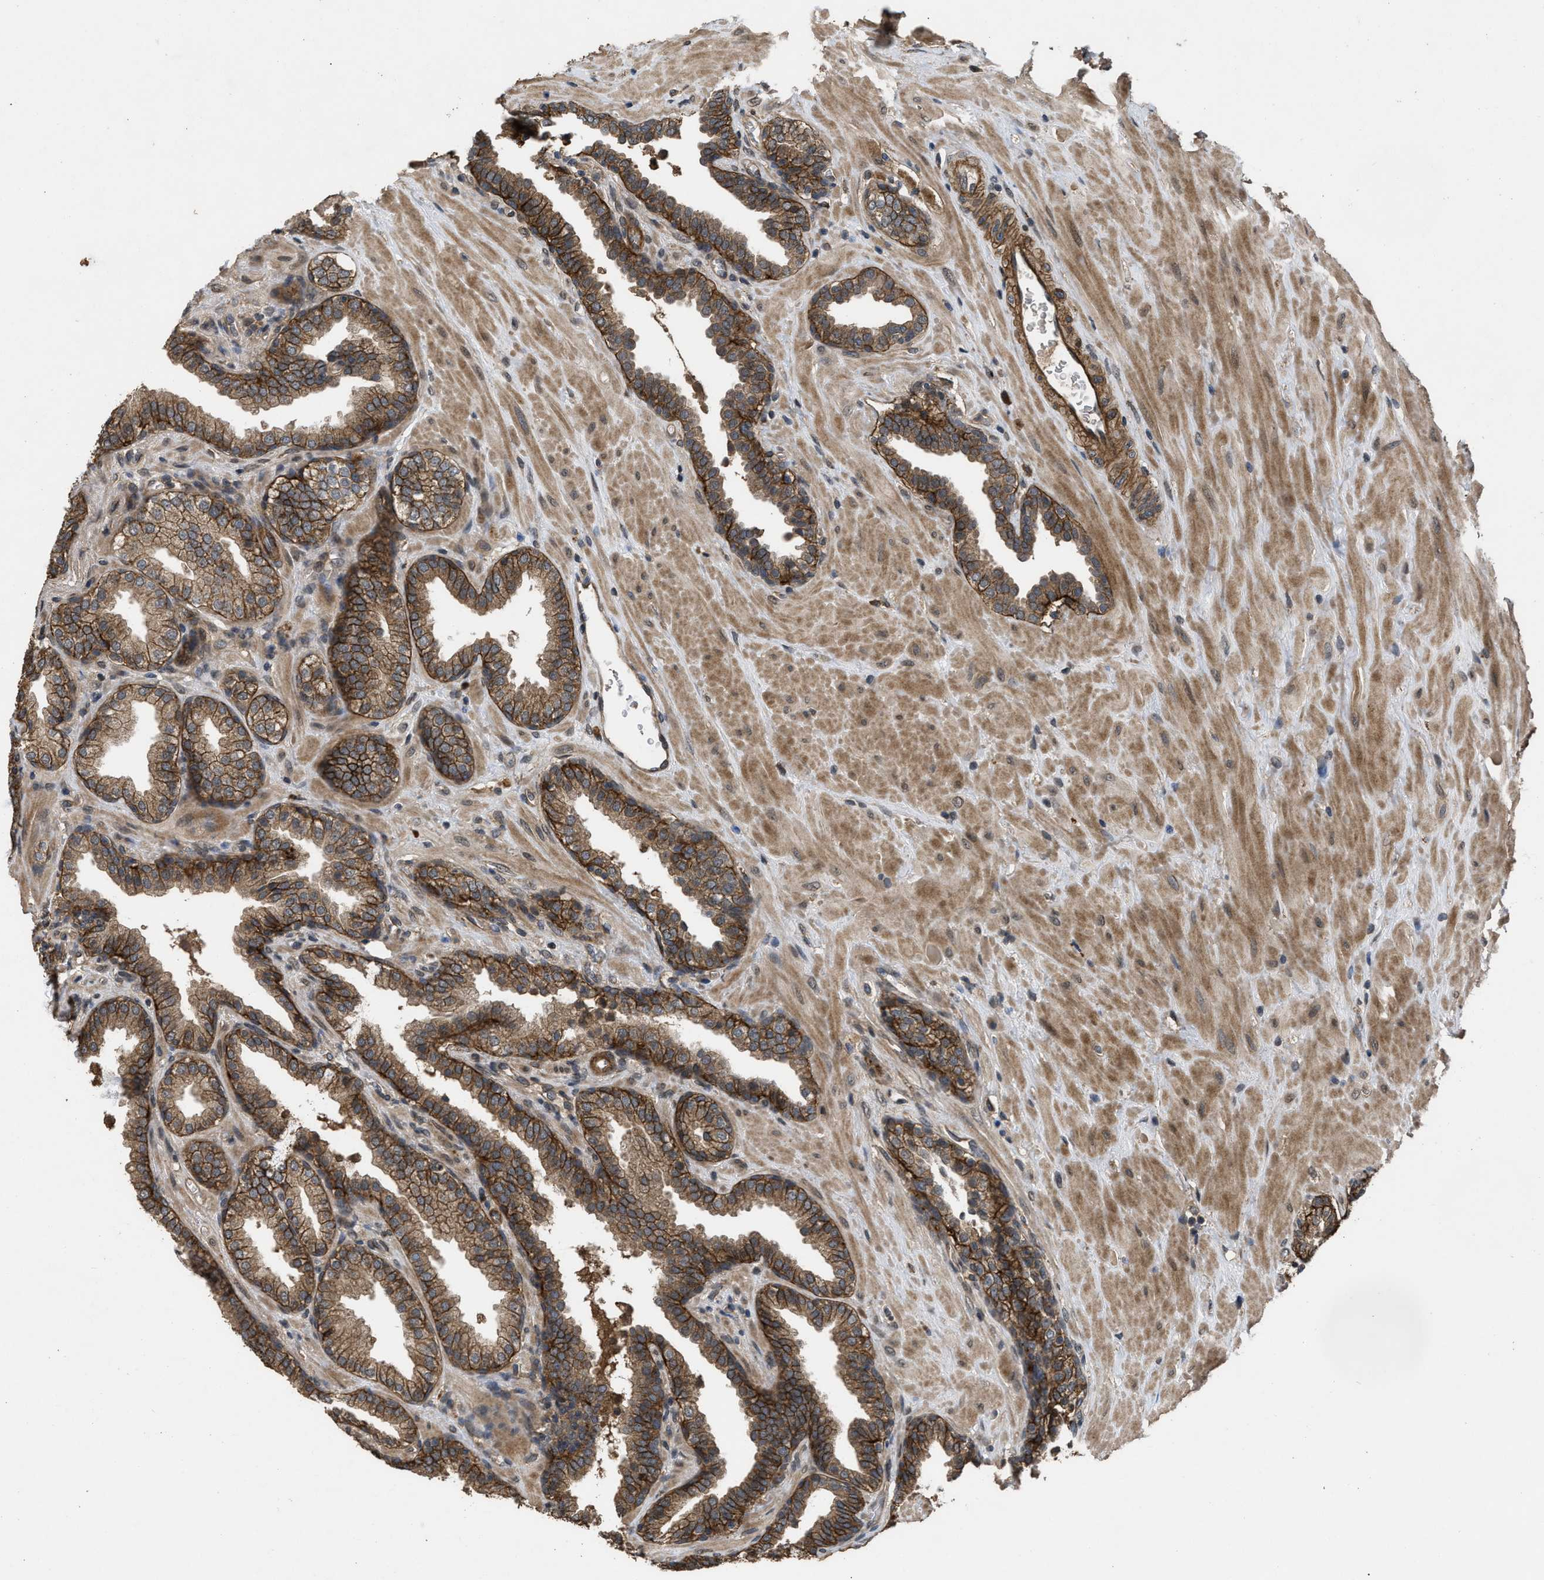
{"staining": {"intensity": "strong", "quantity": ">75%", "location": "cytoplasmic/membranous"}, "tissue": "prostate", "cell_type": "Glandular cells", "image_type": "normal", "snomed": [{"axis": "morphology", "description": "Normal tissue, NOS"}, {"axis": "topography", "description": "Prostate"}], "caption": "Immunohistochemical staining of benign human prostate exhibits strong cytoplasmic/membranous protein positivity in approximately >75% of glandular cells.", "gene": "UTRN", "patient": {"sex": "male", "age": 51}}